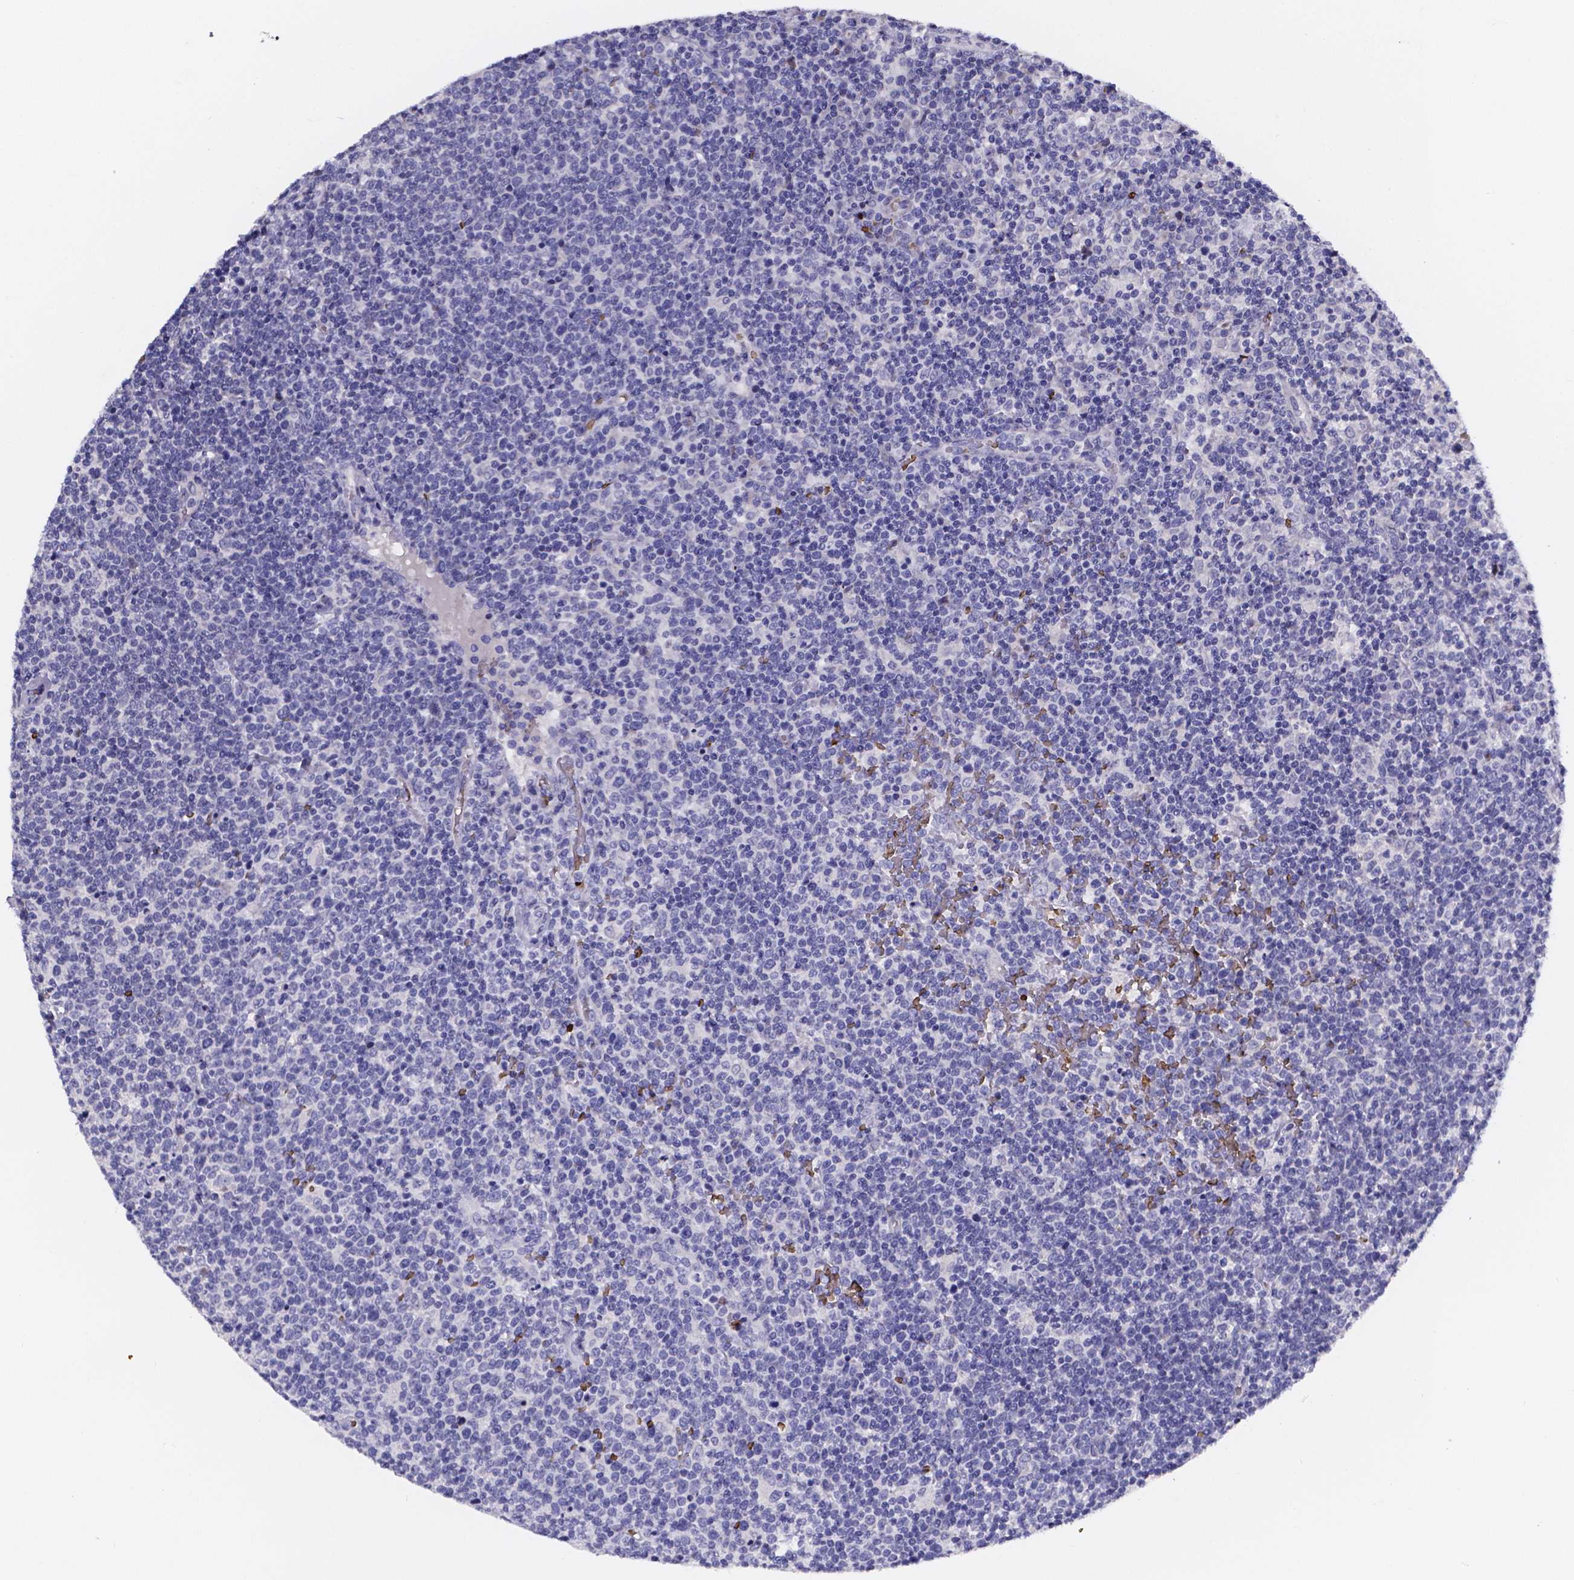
{"staining": {"intensity": "negative", "quantity": "none", "location": "none"}, "tissue": "lymphoma", "cell_type": "Tumor cells", "image_type": "cancer", "snomed": [{"axis": "morphology", "description": "Malignant lymphoma, non-Hodgkin's type, High grade"}, {"axis": "topography", "description": "Lymph node"}], "caption": "High-grade malignant lymphoma, non-Hodgkin's type was stained to show a protein in brown. There is no significant staining in tumor cells. The staining is performed using DAB brown chromogen with nuclei counter-stained in using hematoxylin.", "gene": "GABRA3", "patient": {"sex": "male", "age": 61}}